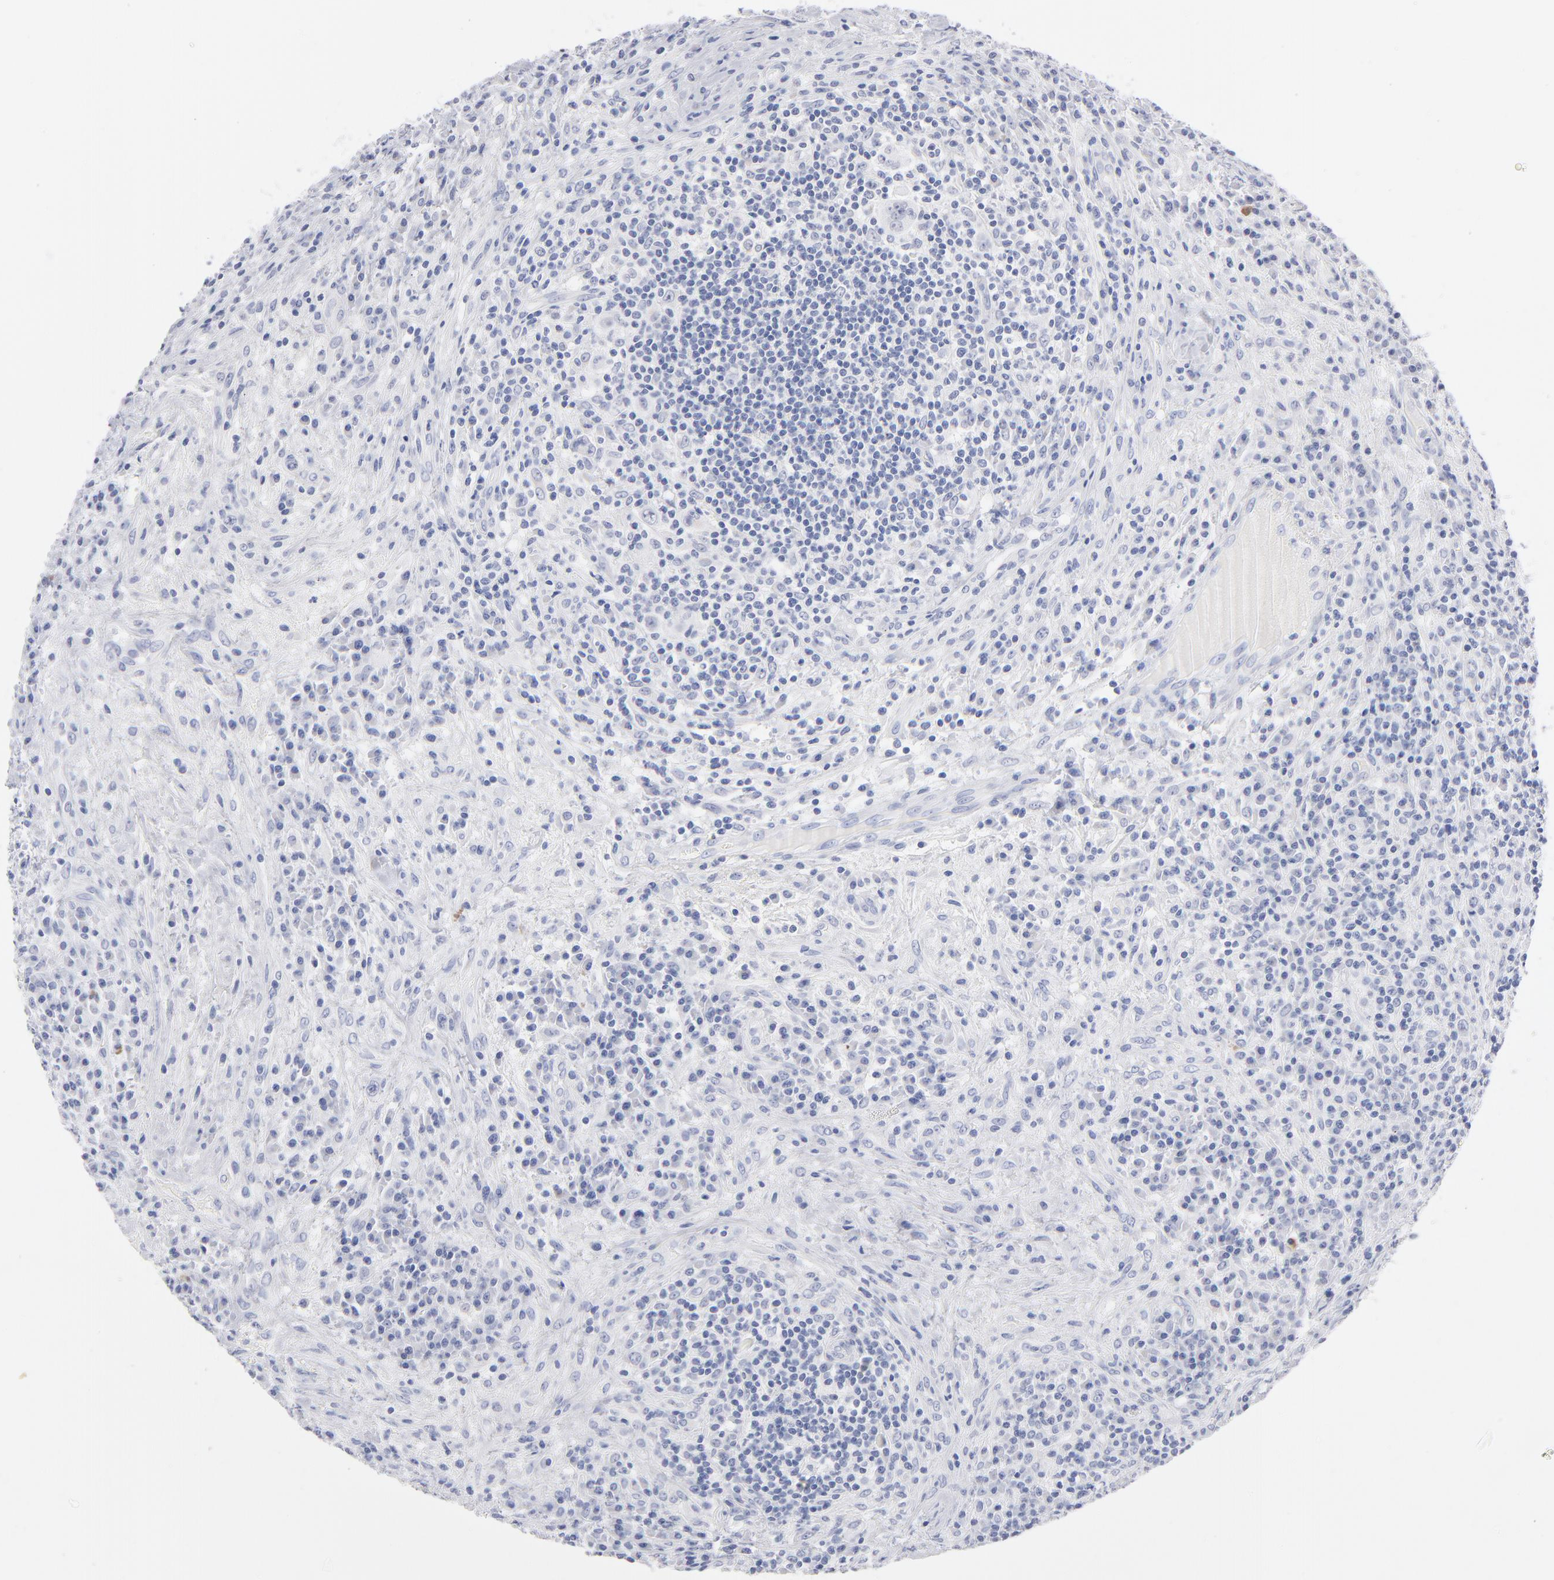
{"staining": {"intensity": "negative", "quantity": "none", "location": "none"}, "tissue": "lymphoma", "cell_type": "Tumor cells", "image_type": "cancer", "snomed": [{"axis": "morphology", "description": "Hodgkin's disease, NOS"}, {"axis": "topography", "description": "Lymph node"}], "caption": "A high-resolution micrograph shows immunohistochemistry staining of lymphoma, which exhibits no significant staining in tumor cells. Nuclei are stained in blue.", "gene": "KHNYN", "patient": {"sex": "female", "age": 25}}